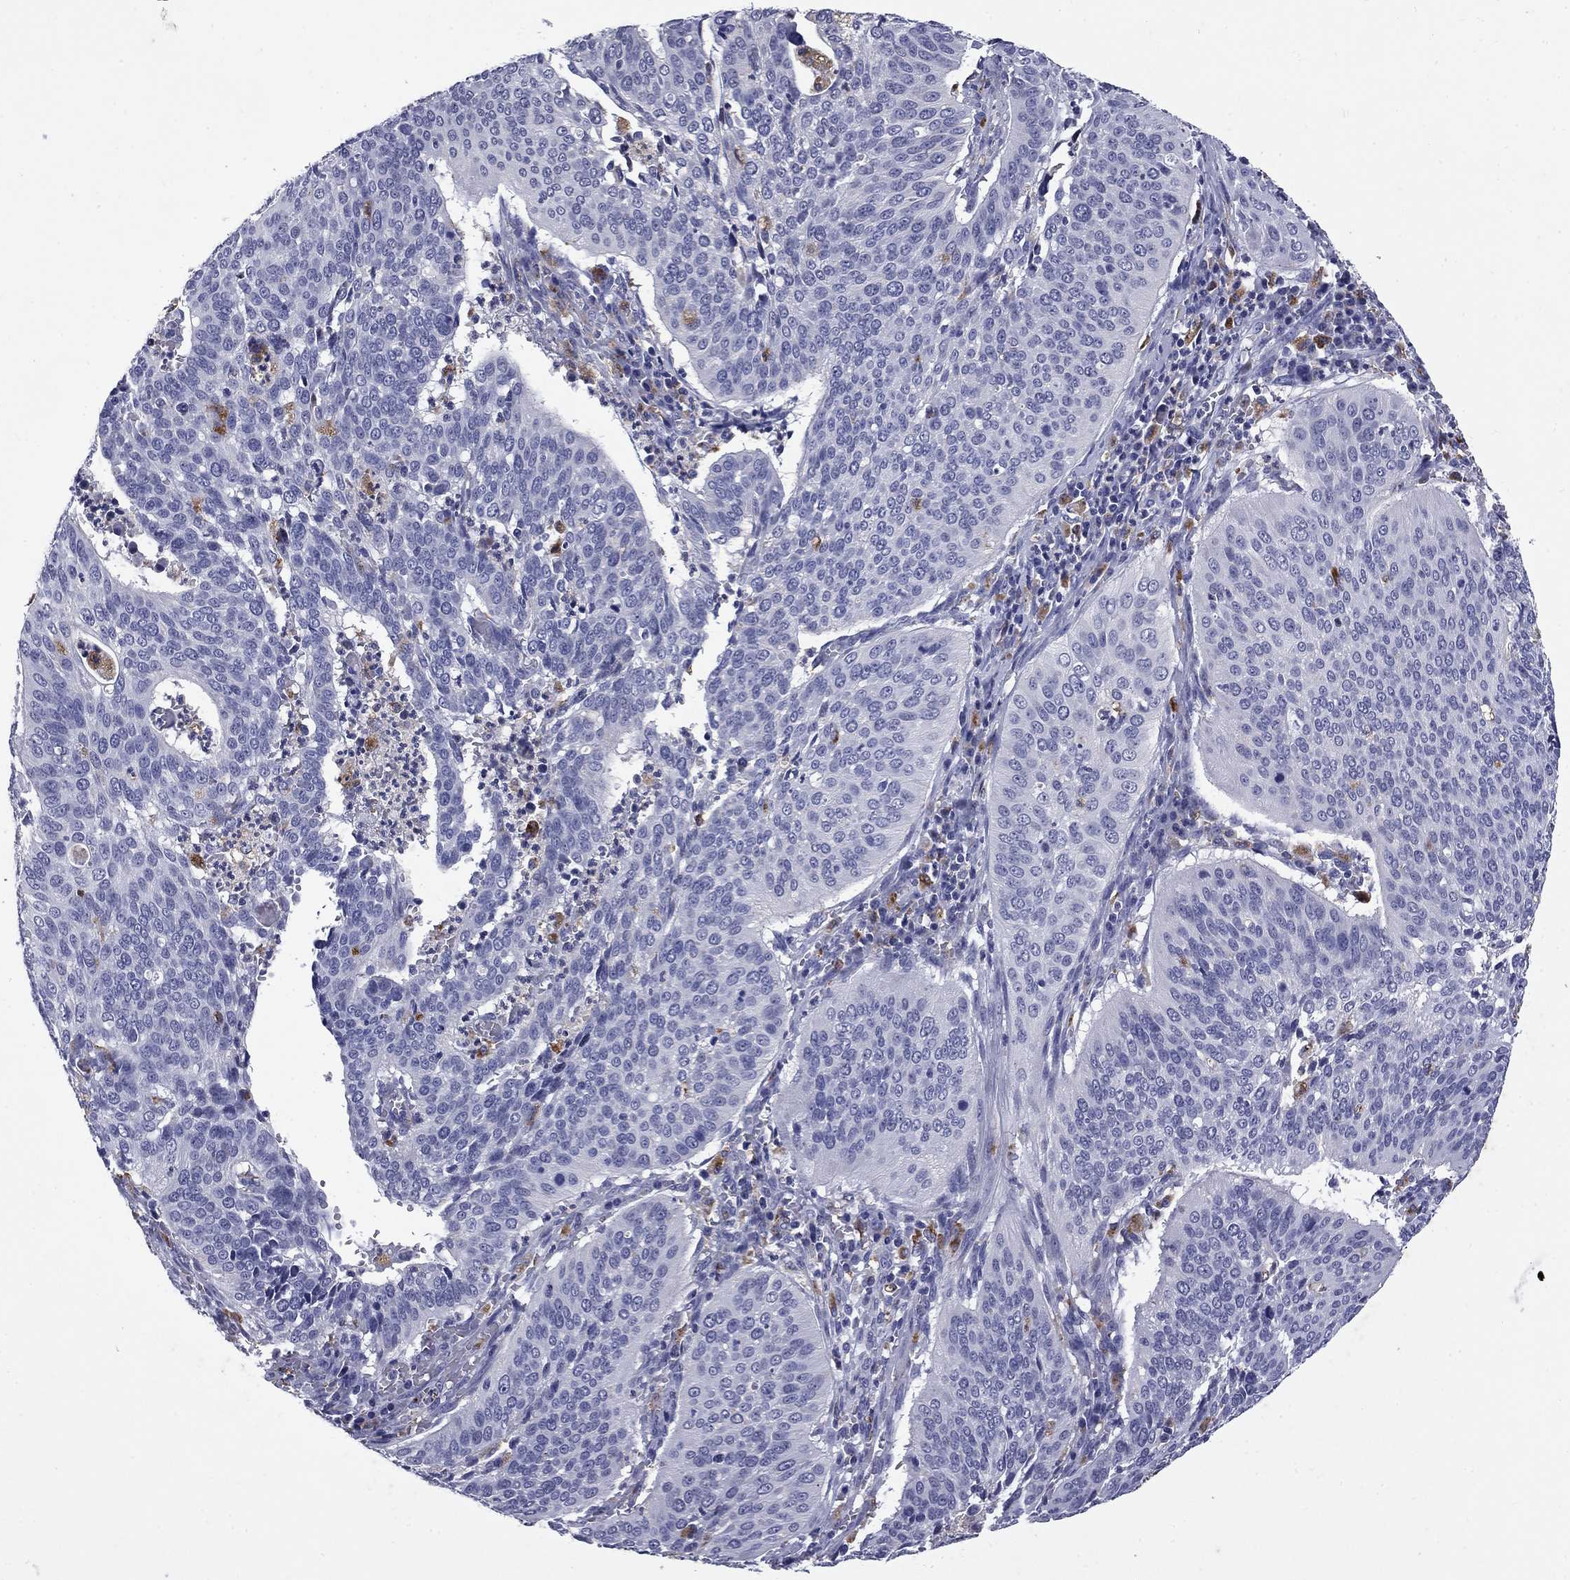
{"staining": {"intensity": "negative", "quantity": "none", "location": "none"}, "tissue": "cervical cancer", "cell_type": "Tumor cells", "image_type": "cancer", "snomed": [{"axis": "morphology", "description": "Normal tissue, NOS"}, {"axis": "morphology", "description": "Squamous cell carcinoma, NOS"}, {"axis": "topography", "description": "Cervix"}], "caption": "Photomicrograph shows no significant protein staining in tumor cells of squamous cell carcinoma (cervical).", "gene": "MADCAM1", "patient": {"sex": "female", "age": 39}}